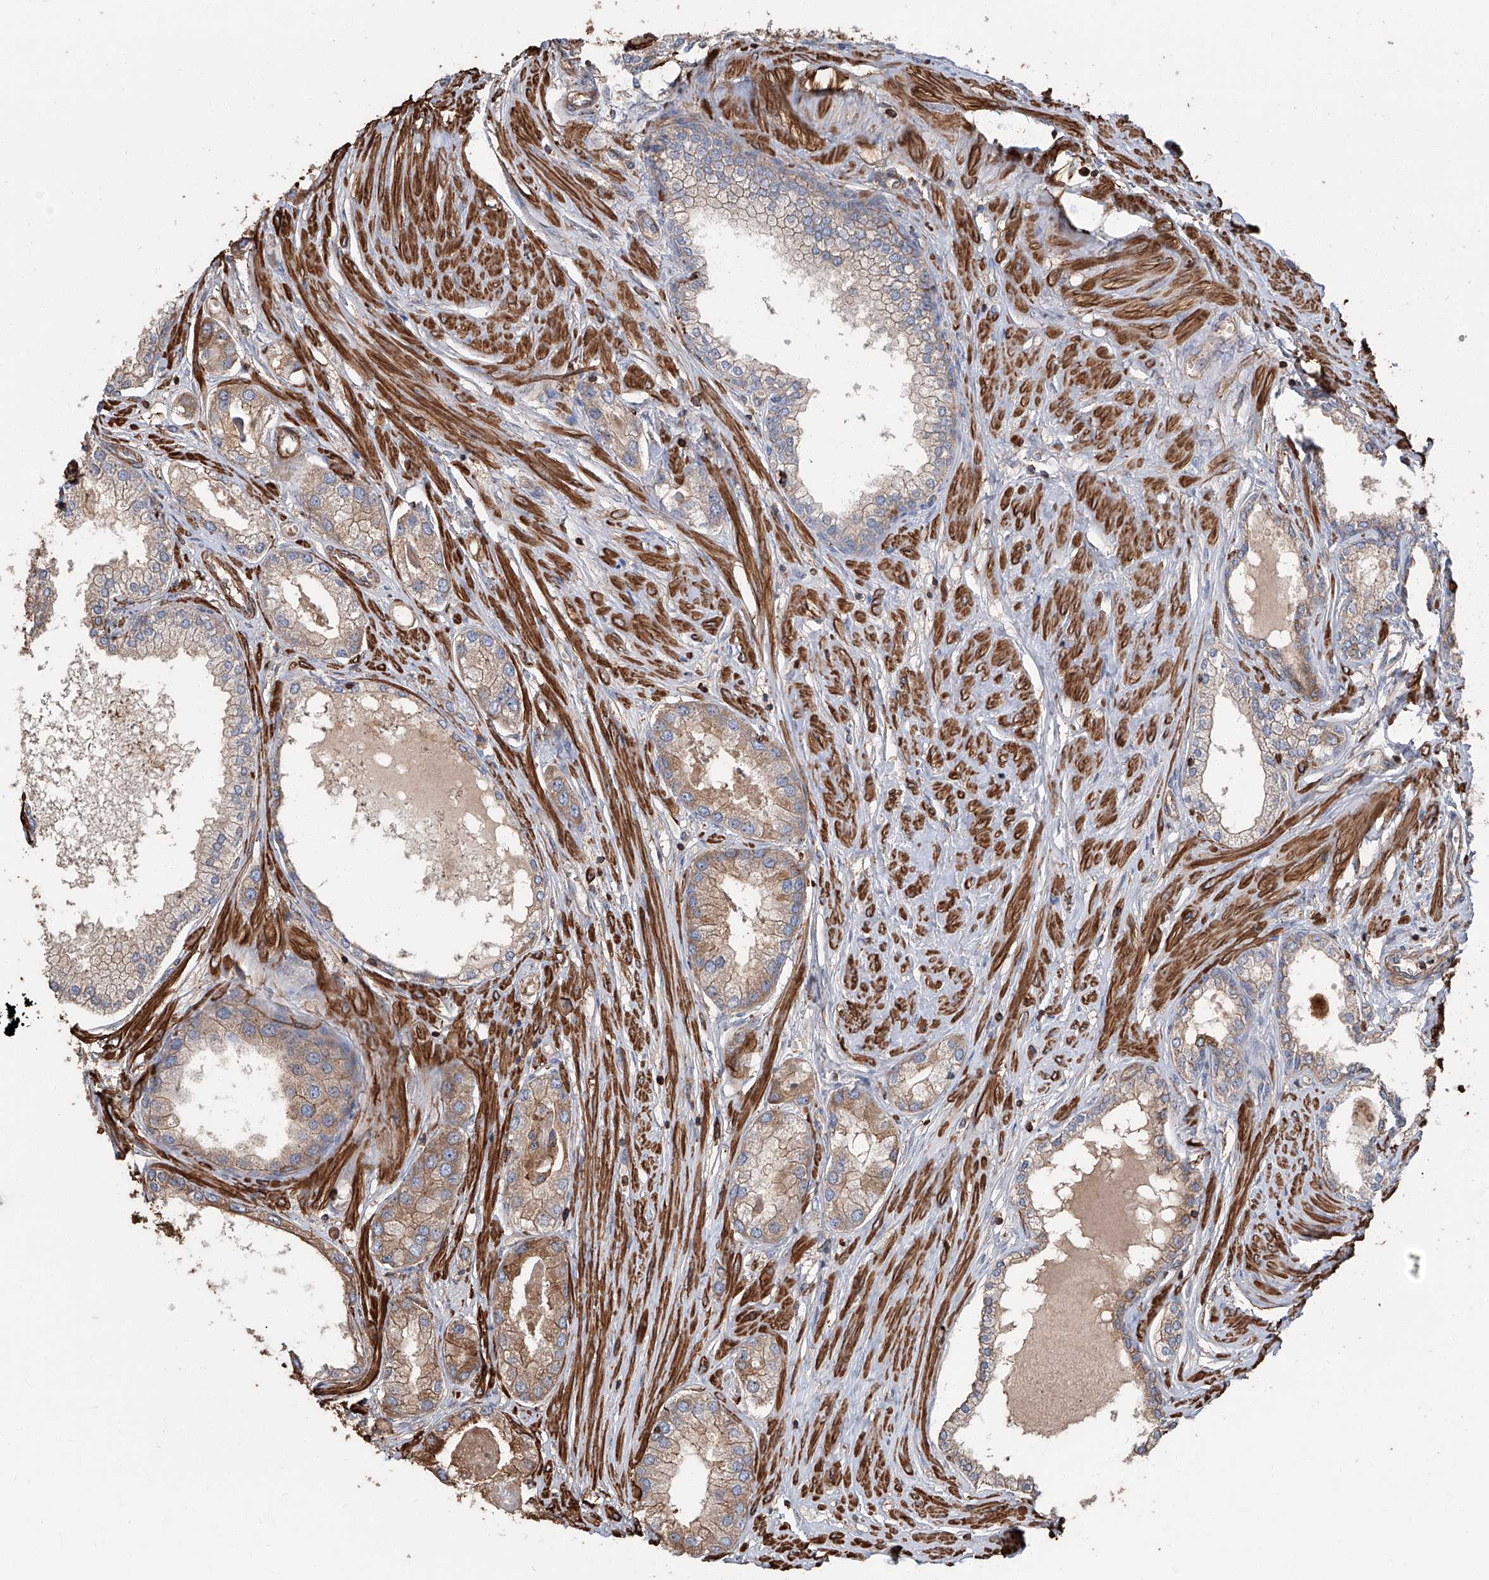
{"staining": {"intensity": "moderate", "quantity": "25%-75%", "location": "cytoplasmic/membranous"}, "tissue": "prostate cancer", "cell_type": "Tumor cells", "image_type": "cancer", "snomed": [{"axis": "morphology", "description": "Adenocarcinoma, Low grade"}, {"axis": "topography", "description": "Prostate"}], "caption": "IHC photomicrograph of human prostate adenocarcinoma (low-grade) stained for a protein (brown), which displays medium levels of moderate cytoplasmic/membranous staining in approximately 25%-75% of tumor cells.", "gene": "PIEZO2", "patient": {"sex": "male", "age": 62}}